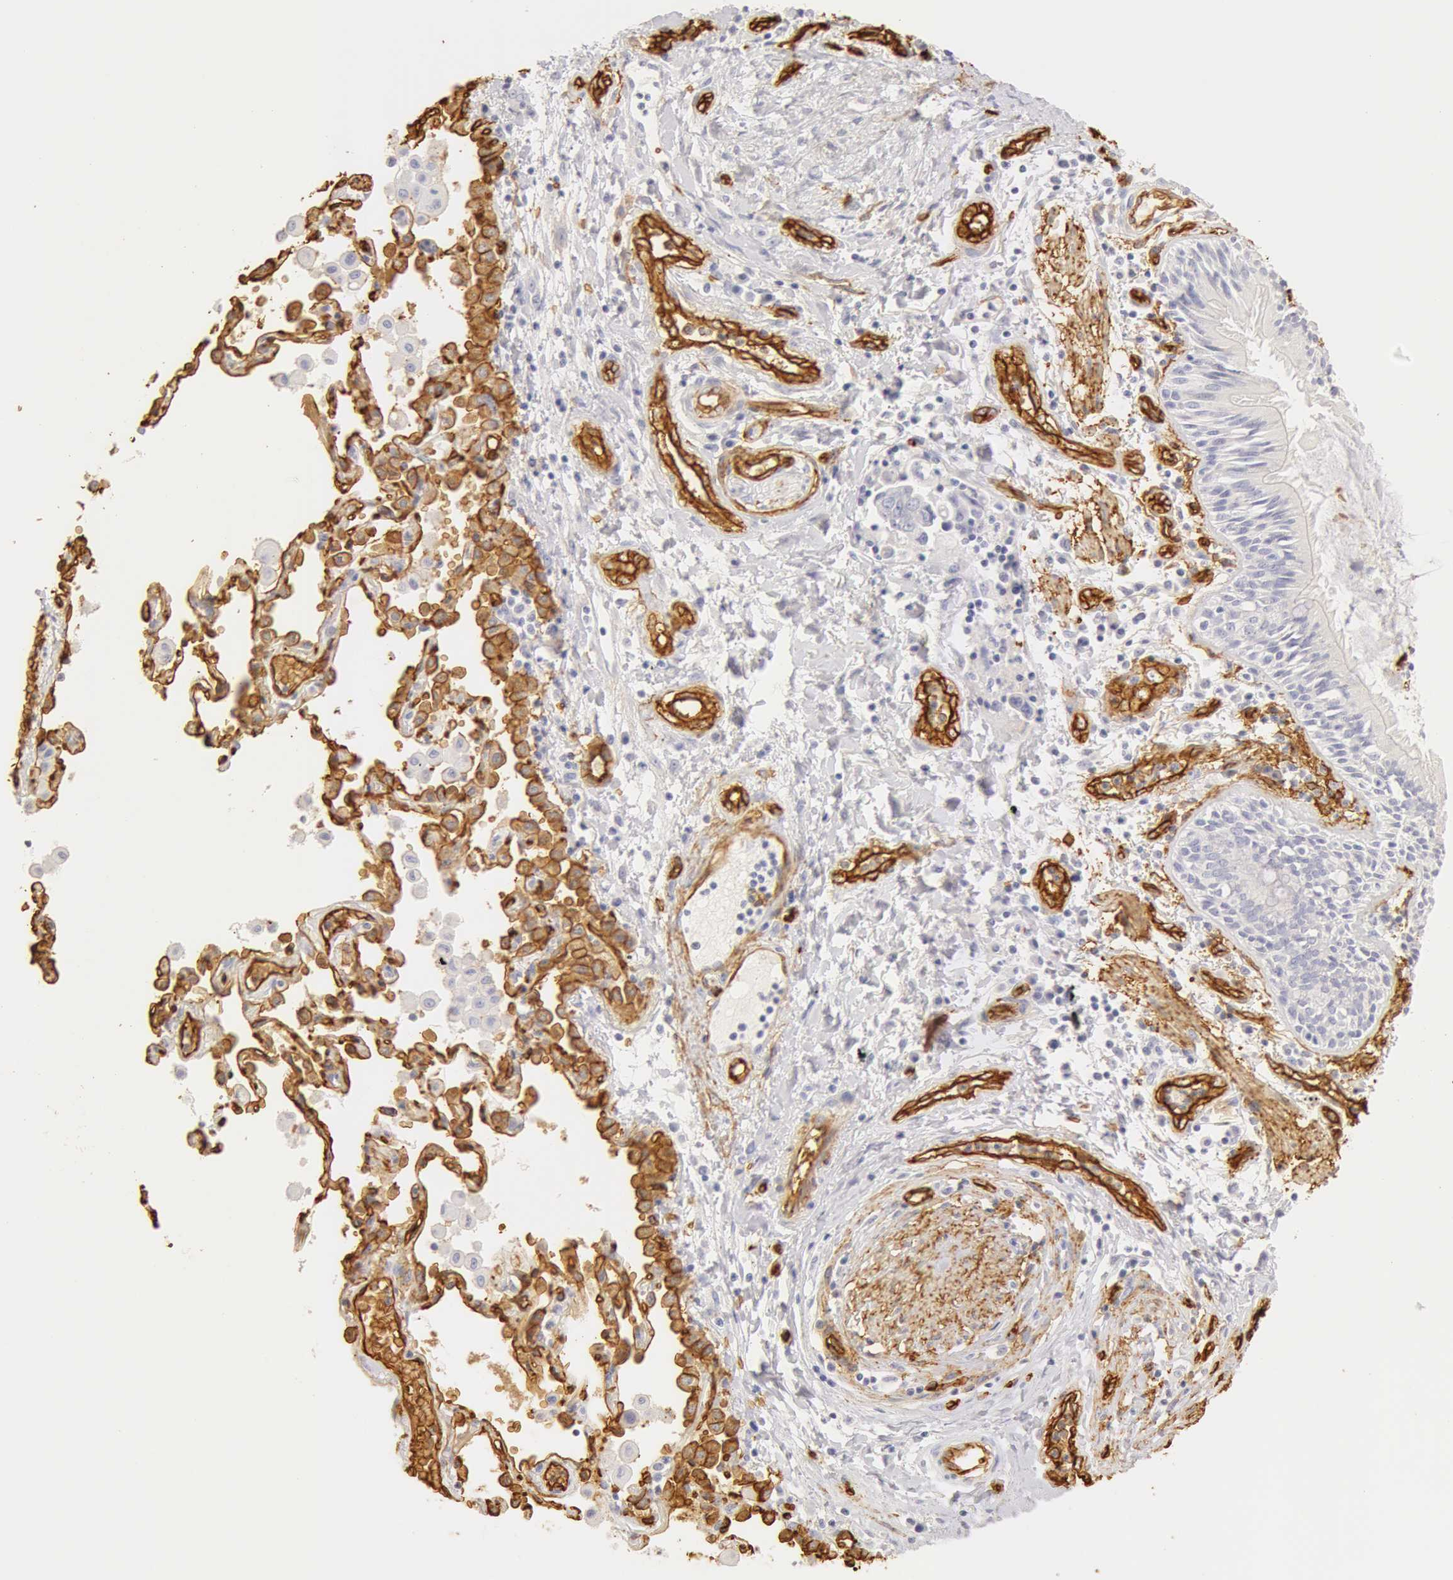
{"staining": {"intensity": "negative", "quantity": "none", "location": "none"}, "tissue": "lung cancer", "cell_type": "Tumor cells", "image_type": "cancer", "snomed": [{"axis": "morphology", "description": "Adenocarcinoma, NOS"}, {"axis": "topography", "description": "Lung"}], "caption": "The image exhibits no staining of tumor cells in lung adenocarcinoma.", "gene": "AQP1", "patient": {"sex": "male", "age": 64}}